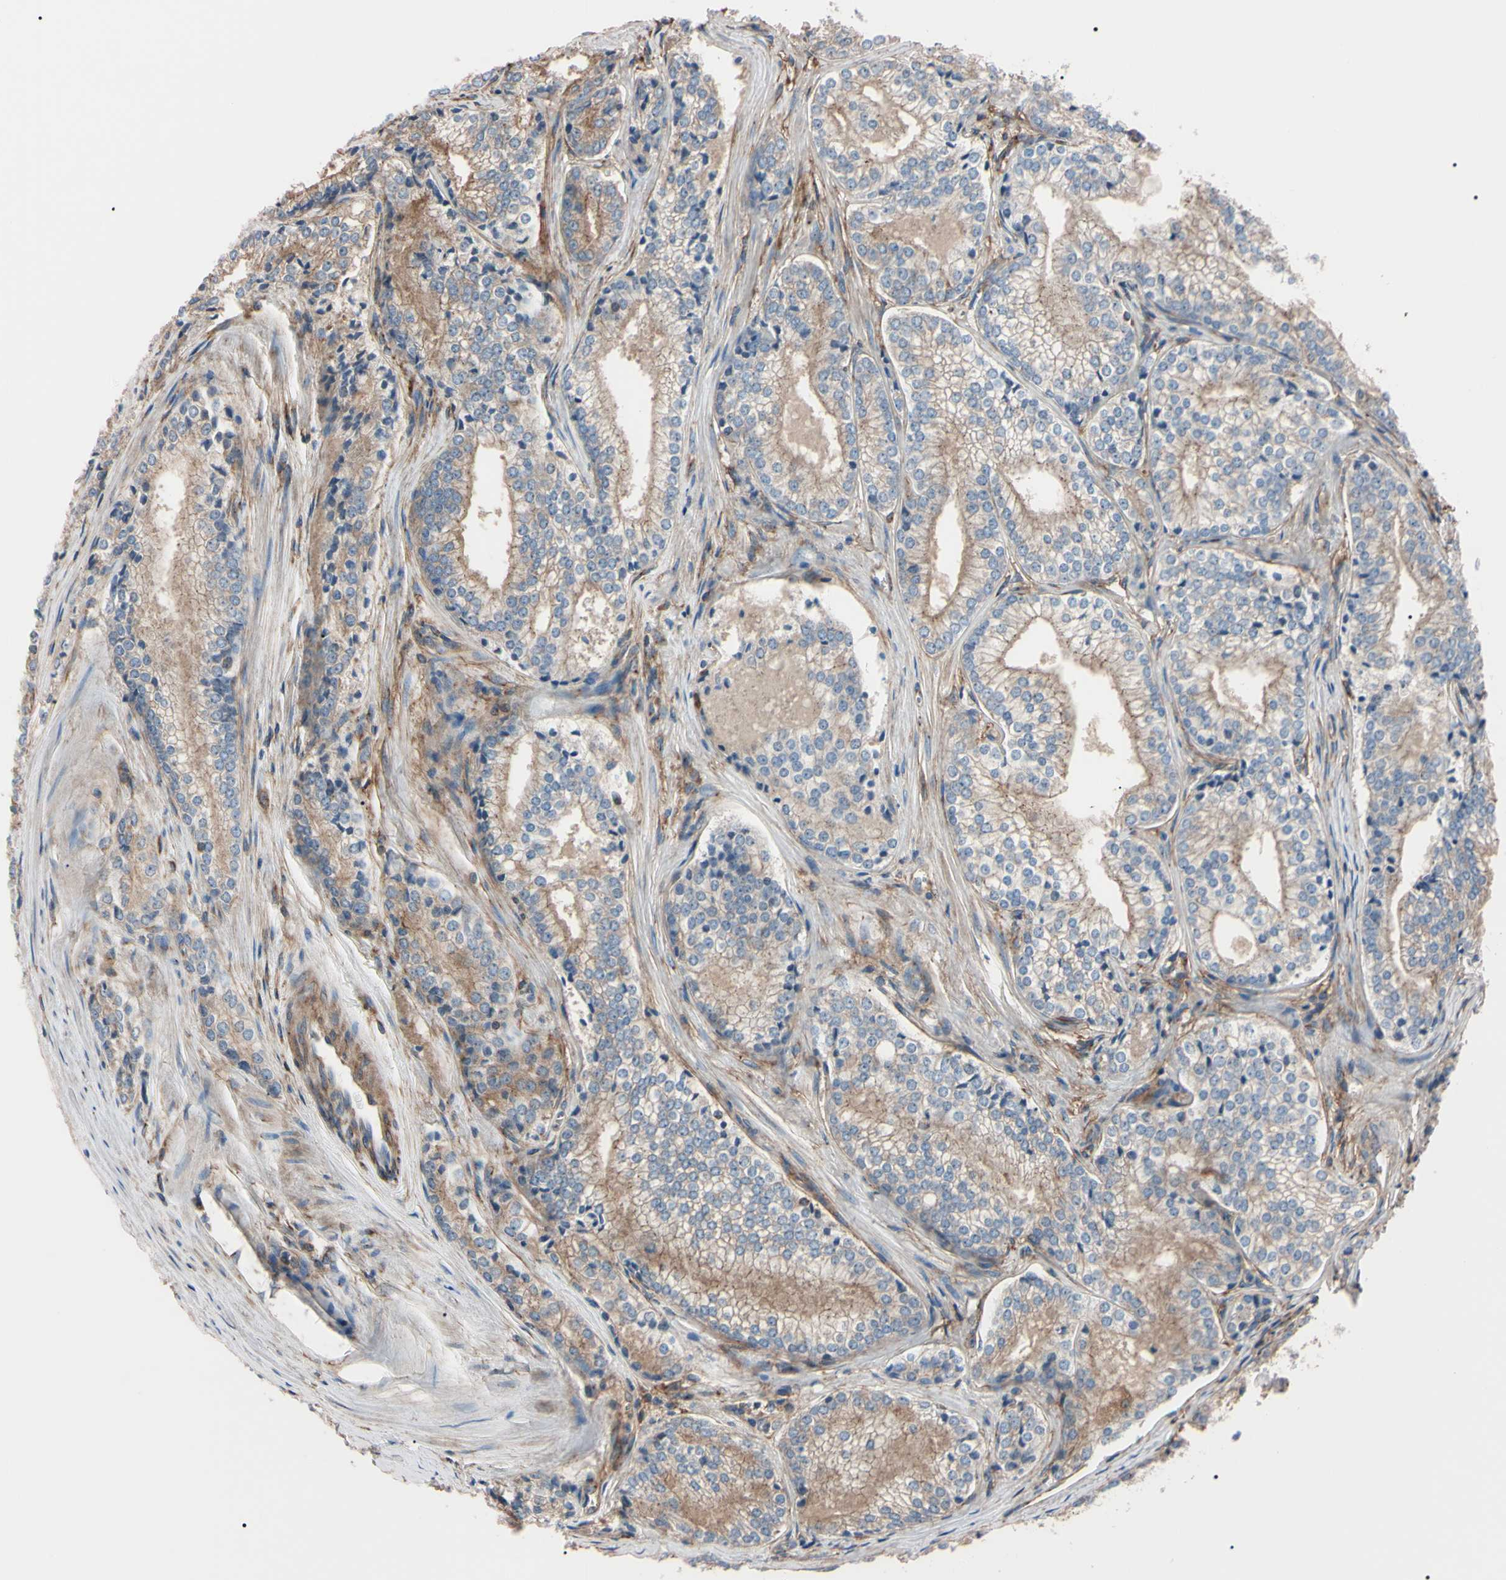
{"staining": {"intensity": "weak", "quantity": ">75%", "location": "cytoplasmic/membranous"}, "tissue": "prostate cancer", "cell_type": "Tumor cells", "image_type": "cancer", "snomed": [{"axis": "morphology", "description": "Adenocarcinoma, Low grade"}, {"axis": "topography", "description": "Prostate"}], "caption": "Immunohistochemistry (IHC) photomicrograph of prostate cancer stained for a protein (brown), which shows low levels of weak cytoplasmic/membranous expression in about >75% of tumor cells.", "gene": "PRKACA", "patient": {"sex": "male", "age": 60}}